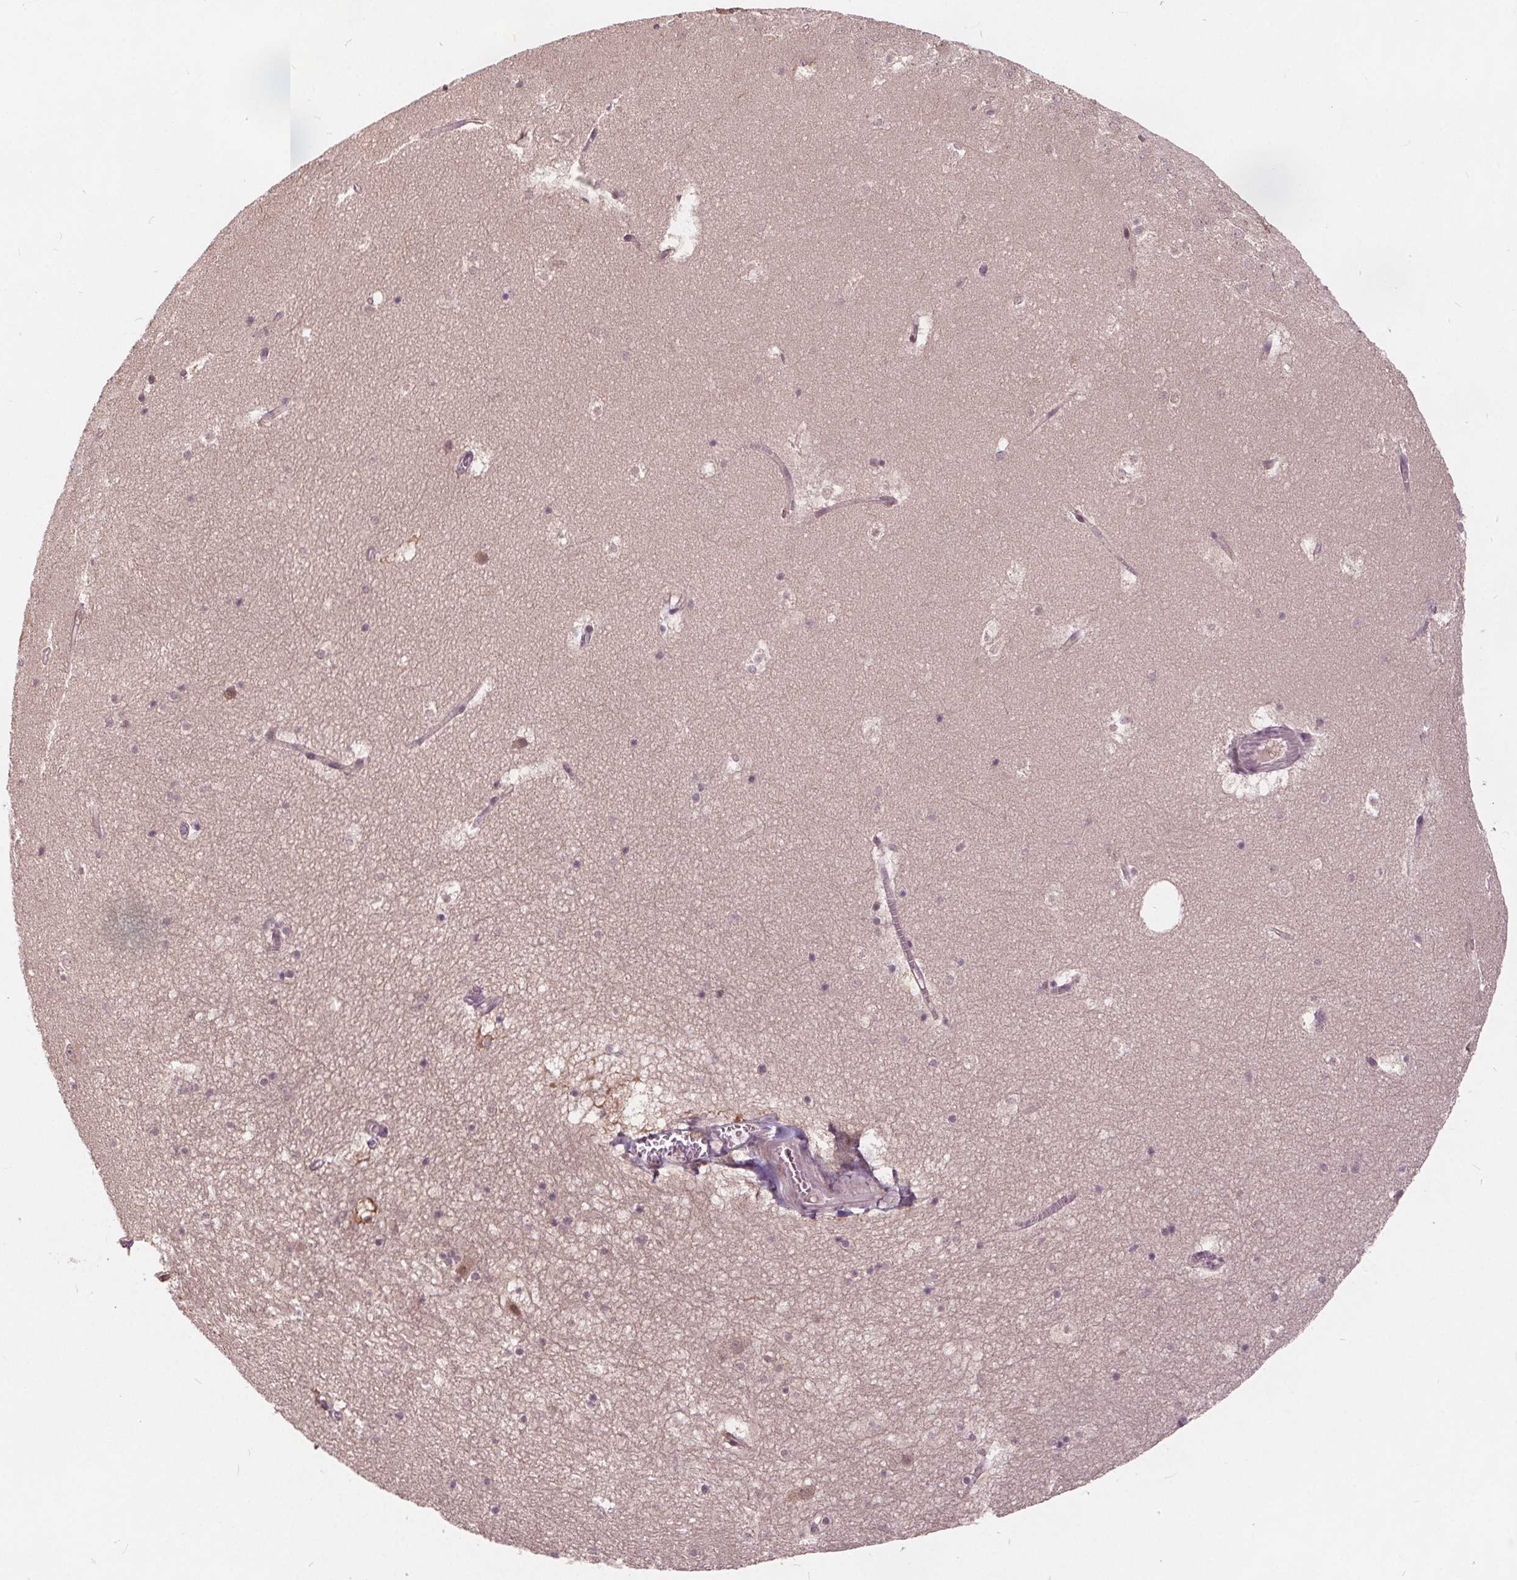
{"staining": {"intensity": "negative", "quantity": "none", "location": "none"}, "tissue": "hippocampus", "cell_type": "Glial cells", "image_type": "normal", "snomed": [{"axis": "morphology", "description": "Normal tissue, NOS"}, {"axis": "topography", "description": "Hippocampus"}], "caption": "Immunohistochemistry of benign hippocampus displays no positivity in glial cells. (Stains: DAB (3,3'-diaminobenzidine) IHC with hematoxylin counter stain, Microscopy: brightfield microscopy at high magnification).", "gene": "HIF1AN", "patient": {"sex": "male", "age": 45}}